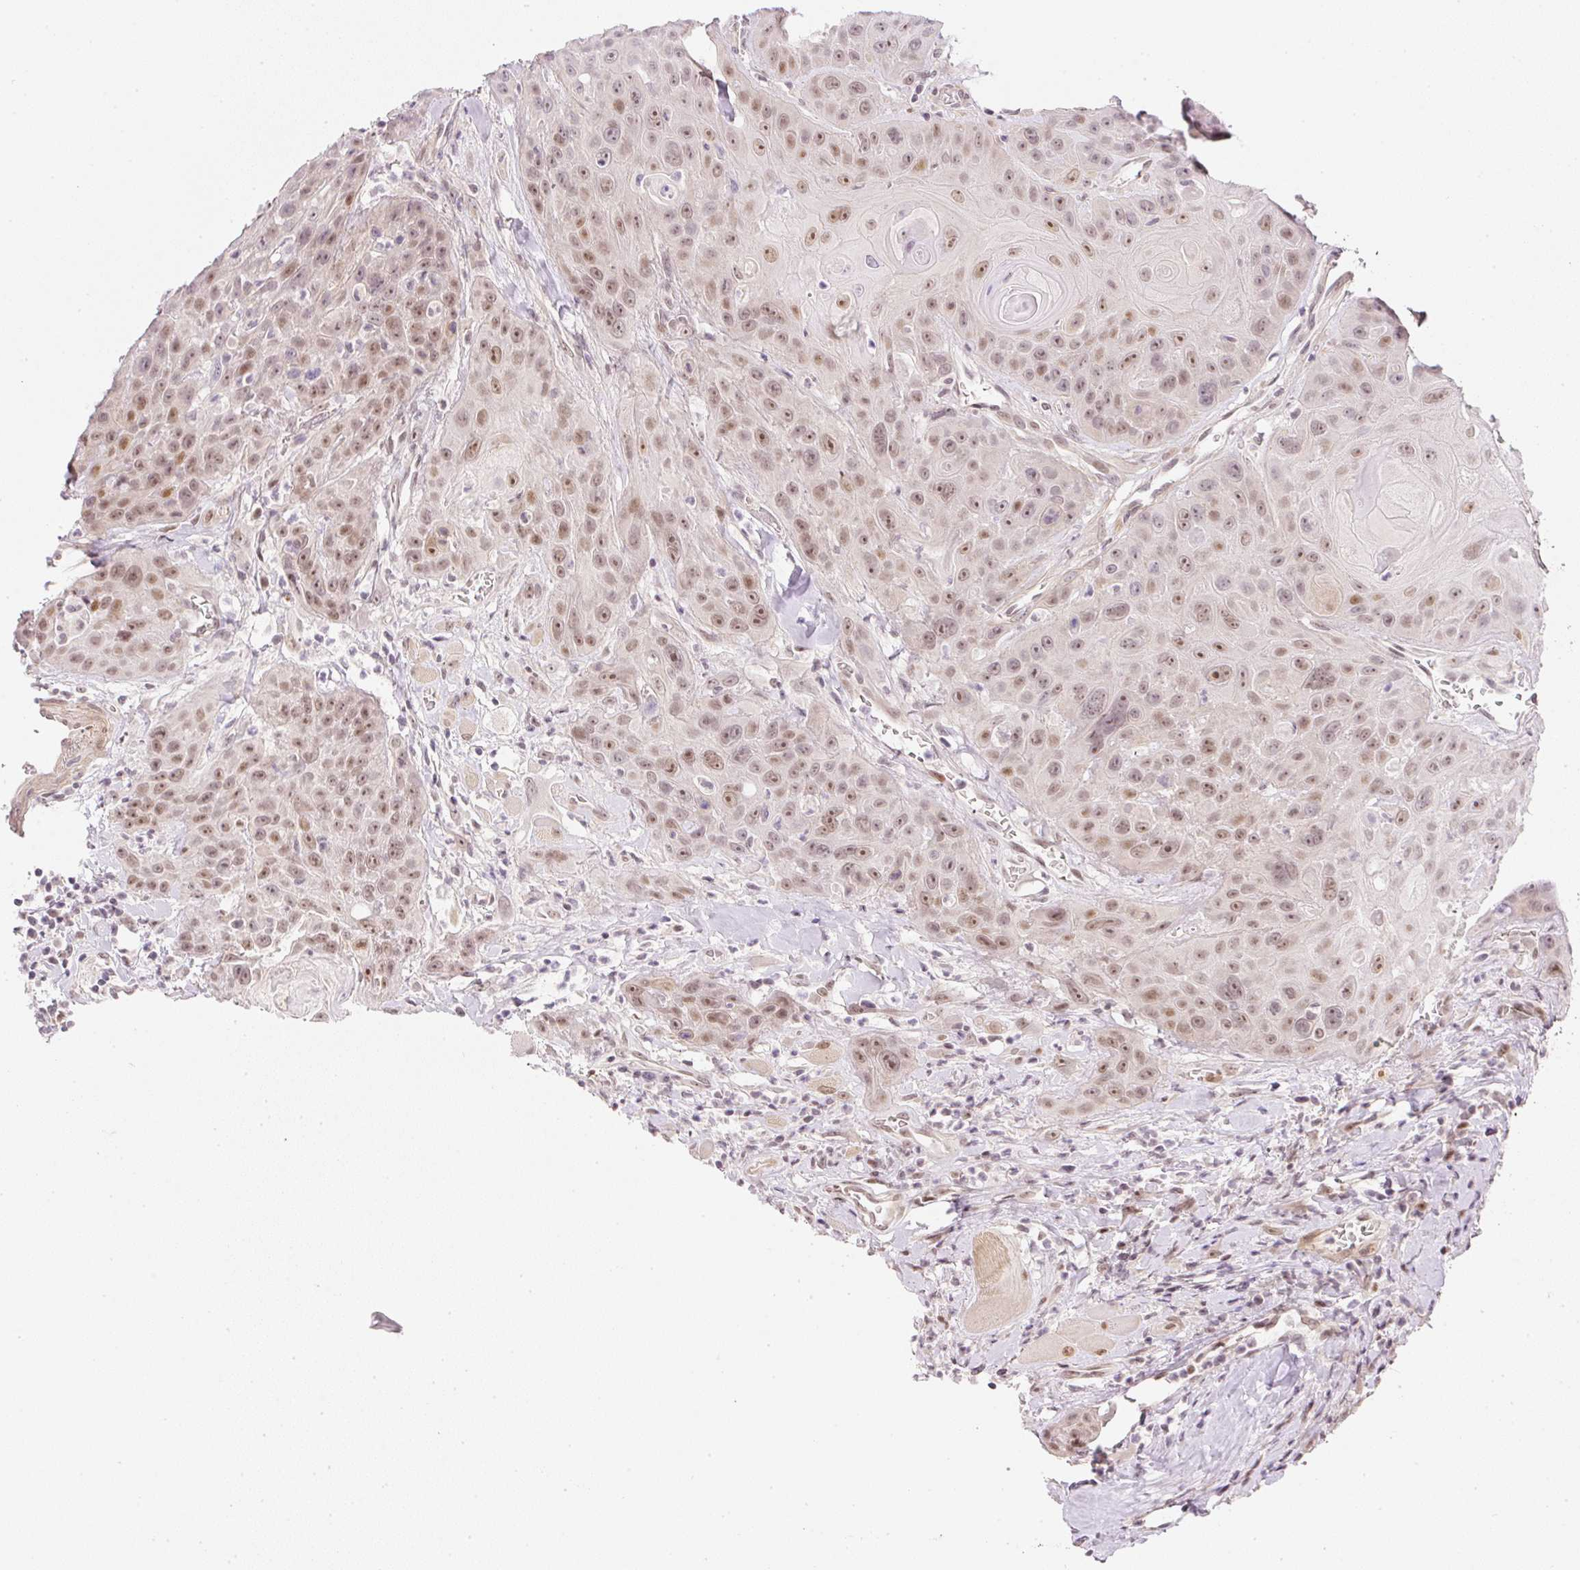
{"staining": {"intensity": "moderate", "quantity": ">75%", "location": "nuclear"}, "tissue": "head and neck cancer", "cell_type": "Tumor cells", "image_type": "cancer", "snomed": [{"axis": "morphology", "description": "Squamous cell carcinoma, NOS"}, {"axis": "topography", "description": "Head-Neck"}], "caption": "The immunohistochemical stain highlights moderate nuclear expression in tumor cells of head and neck cancer (squamous cell carcinoma) tissue.", "gene": "DPPA4", "patient": {"sex": "female", "age": 59}}